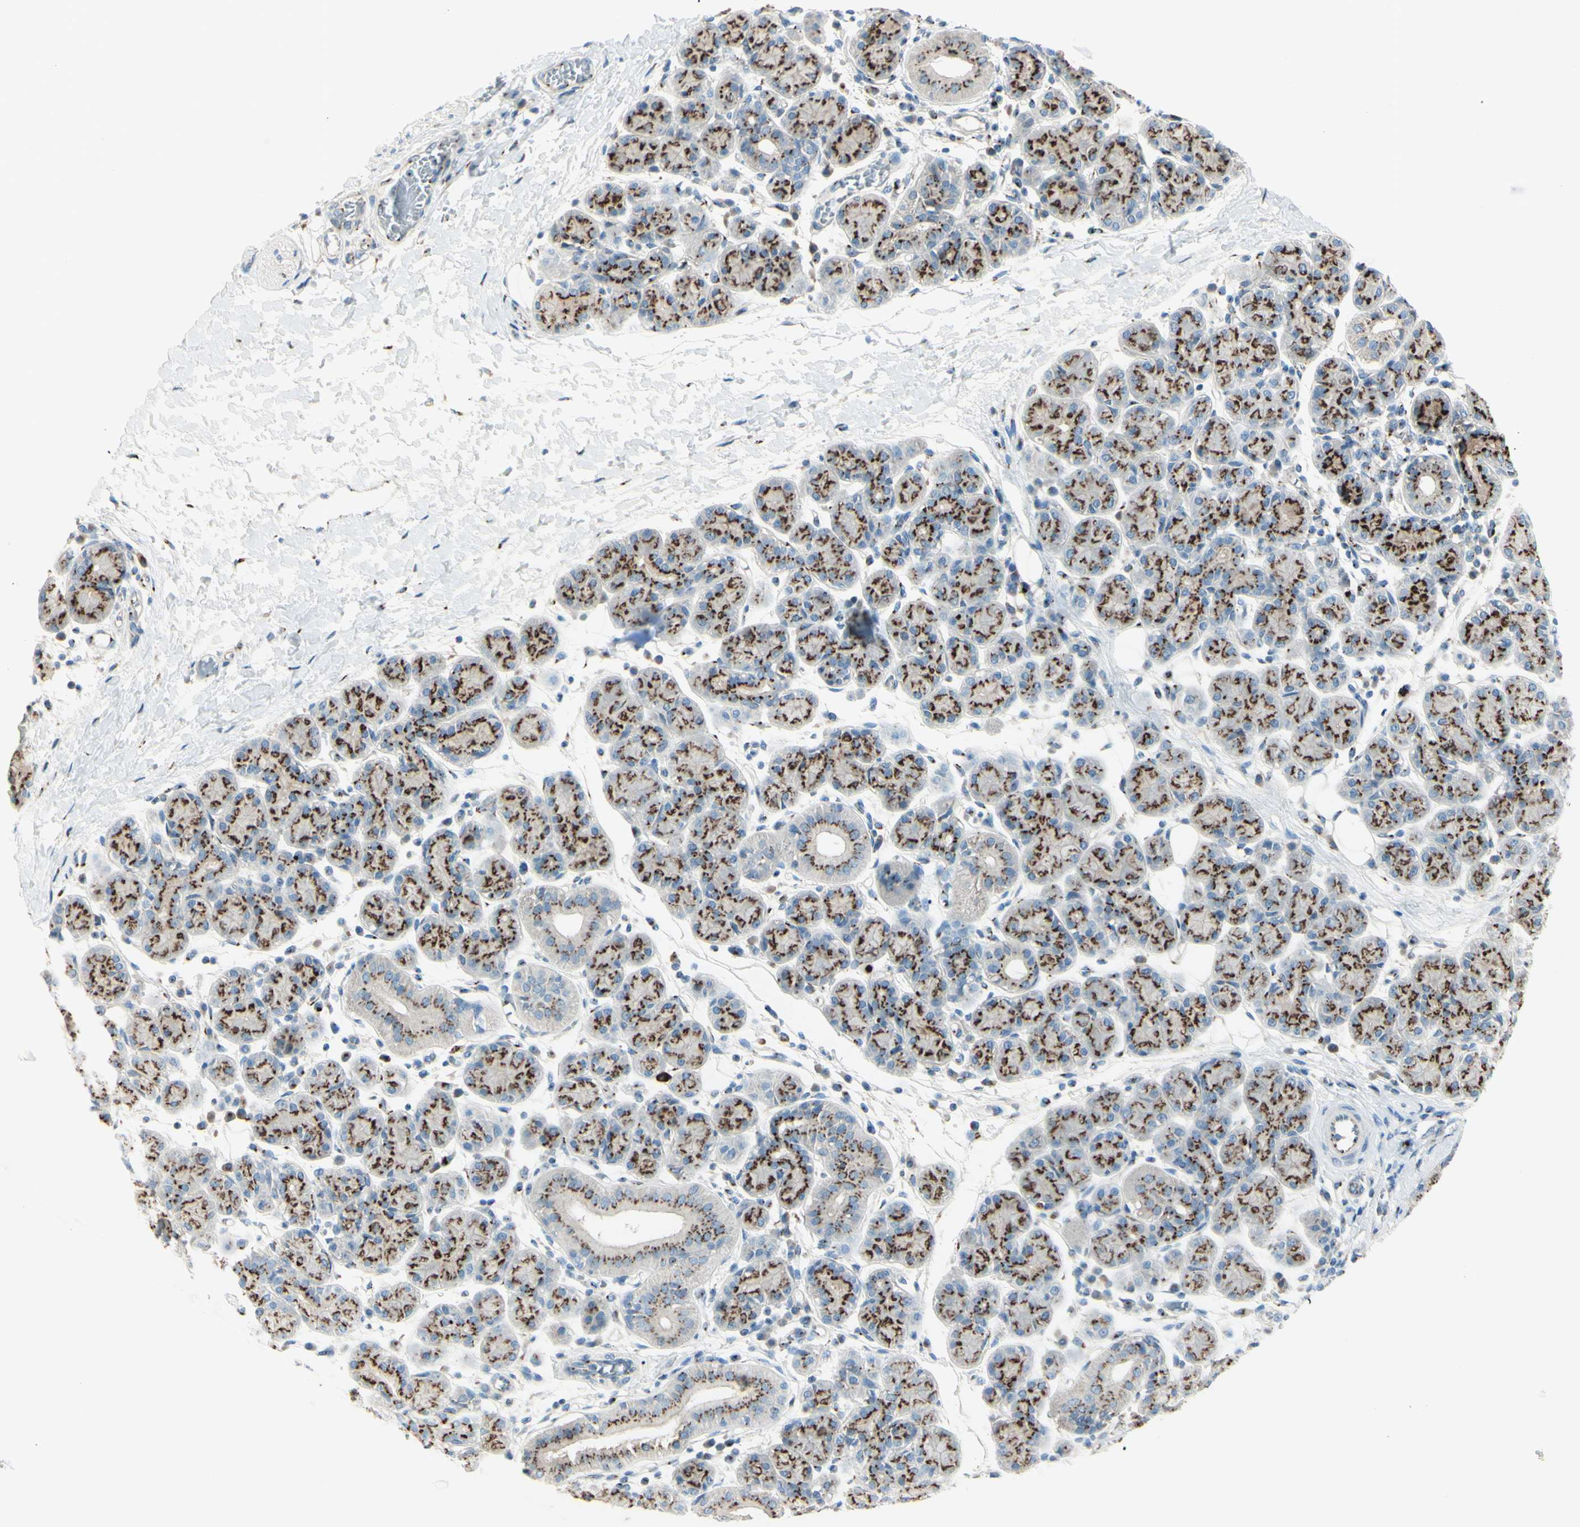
{"staining": {"intensity": "strong", "quantity": ">75%", "location": "cytoplasmic/membranous"}, "tissue": "salivary gland", "cell_type": "Glandular cells", "image_type": "normal", "snomed": [{"axis": "morphology", "description": "Normal tissue, NOS"}, {"axis": "morphology", "description": "Inflammation, NOS"}, {"axis": "topography", "description": "Lymph node"}, {"axis": "topography", "description": "Salivary gland"}], "caption": "This is a histology image of immunohistochemistry staining of unremarkable salivary gland, which shows strong expression in the cytoplasmic/membranous of glandular cells.", "gene": "B4GALT1", "patient": {"sex": "male", "age": 3}}